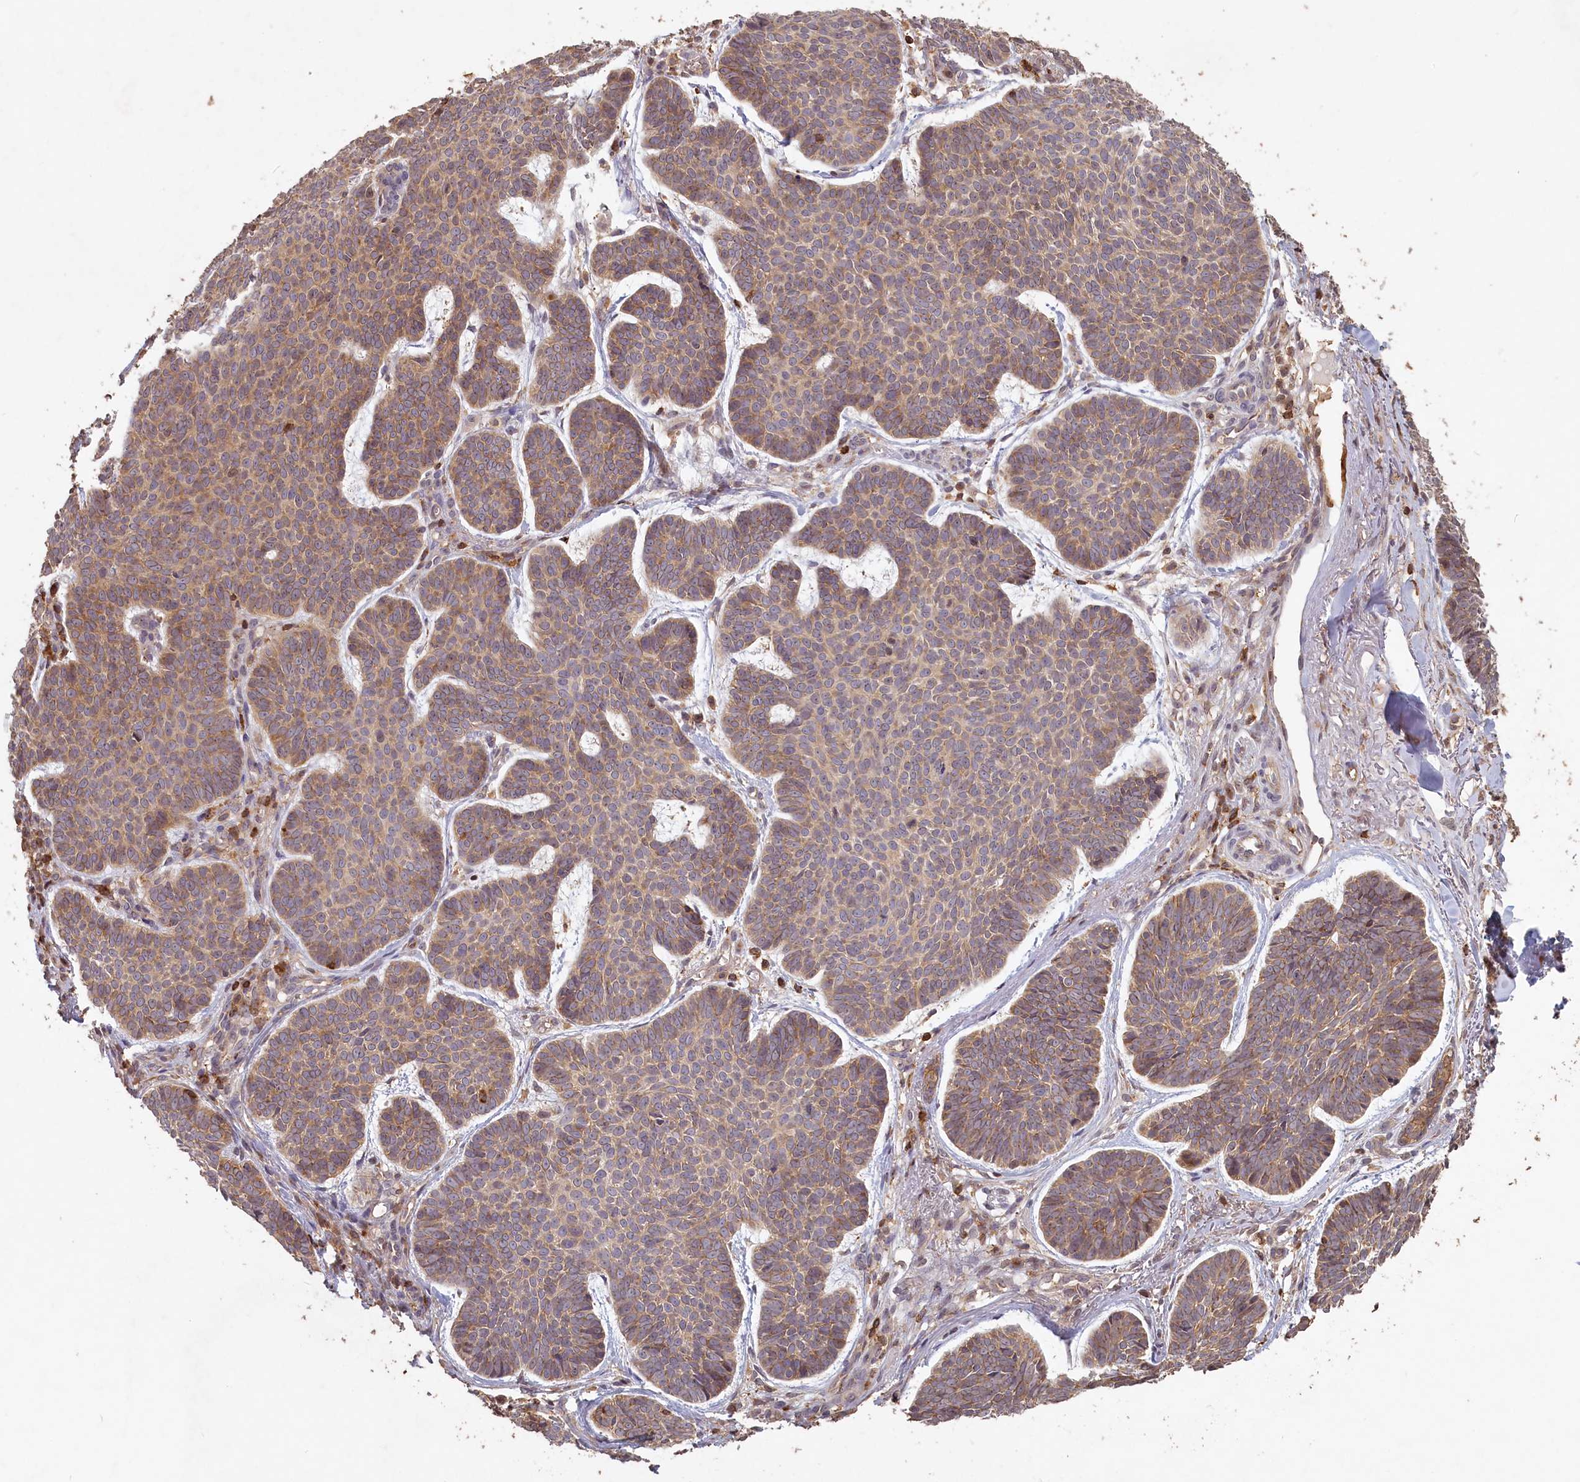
{"staining": {"intensity": "weak", "quantity": "25%-75%", "location": "cytoplasmic/membranous"}, "tissue": "skin cancer", "cell_type": "Tumor cells", "image_type": "cancer", "snomed": [{"axis": "morphology", "description": "Basal cell carcinoma"}, {"axis": "topography", "description": "Skin"}], "caption": "The photomicrograph exhibits a brown stain indicating the presence of a protein in the cytoplasmic/membranous of tumor cells in skin cancer (basal cell carcinoma).", "gene": "MADD", "patient": {"sex": "female", "age": 74}}